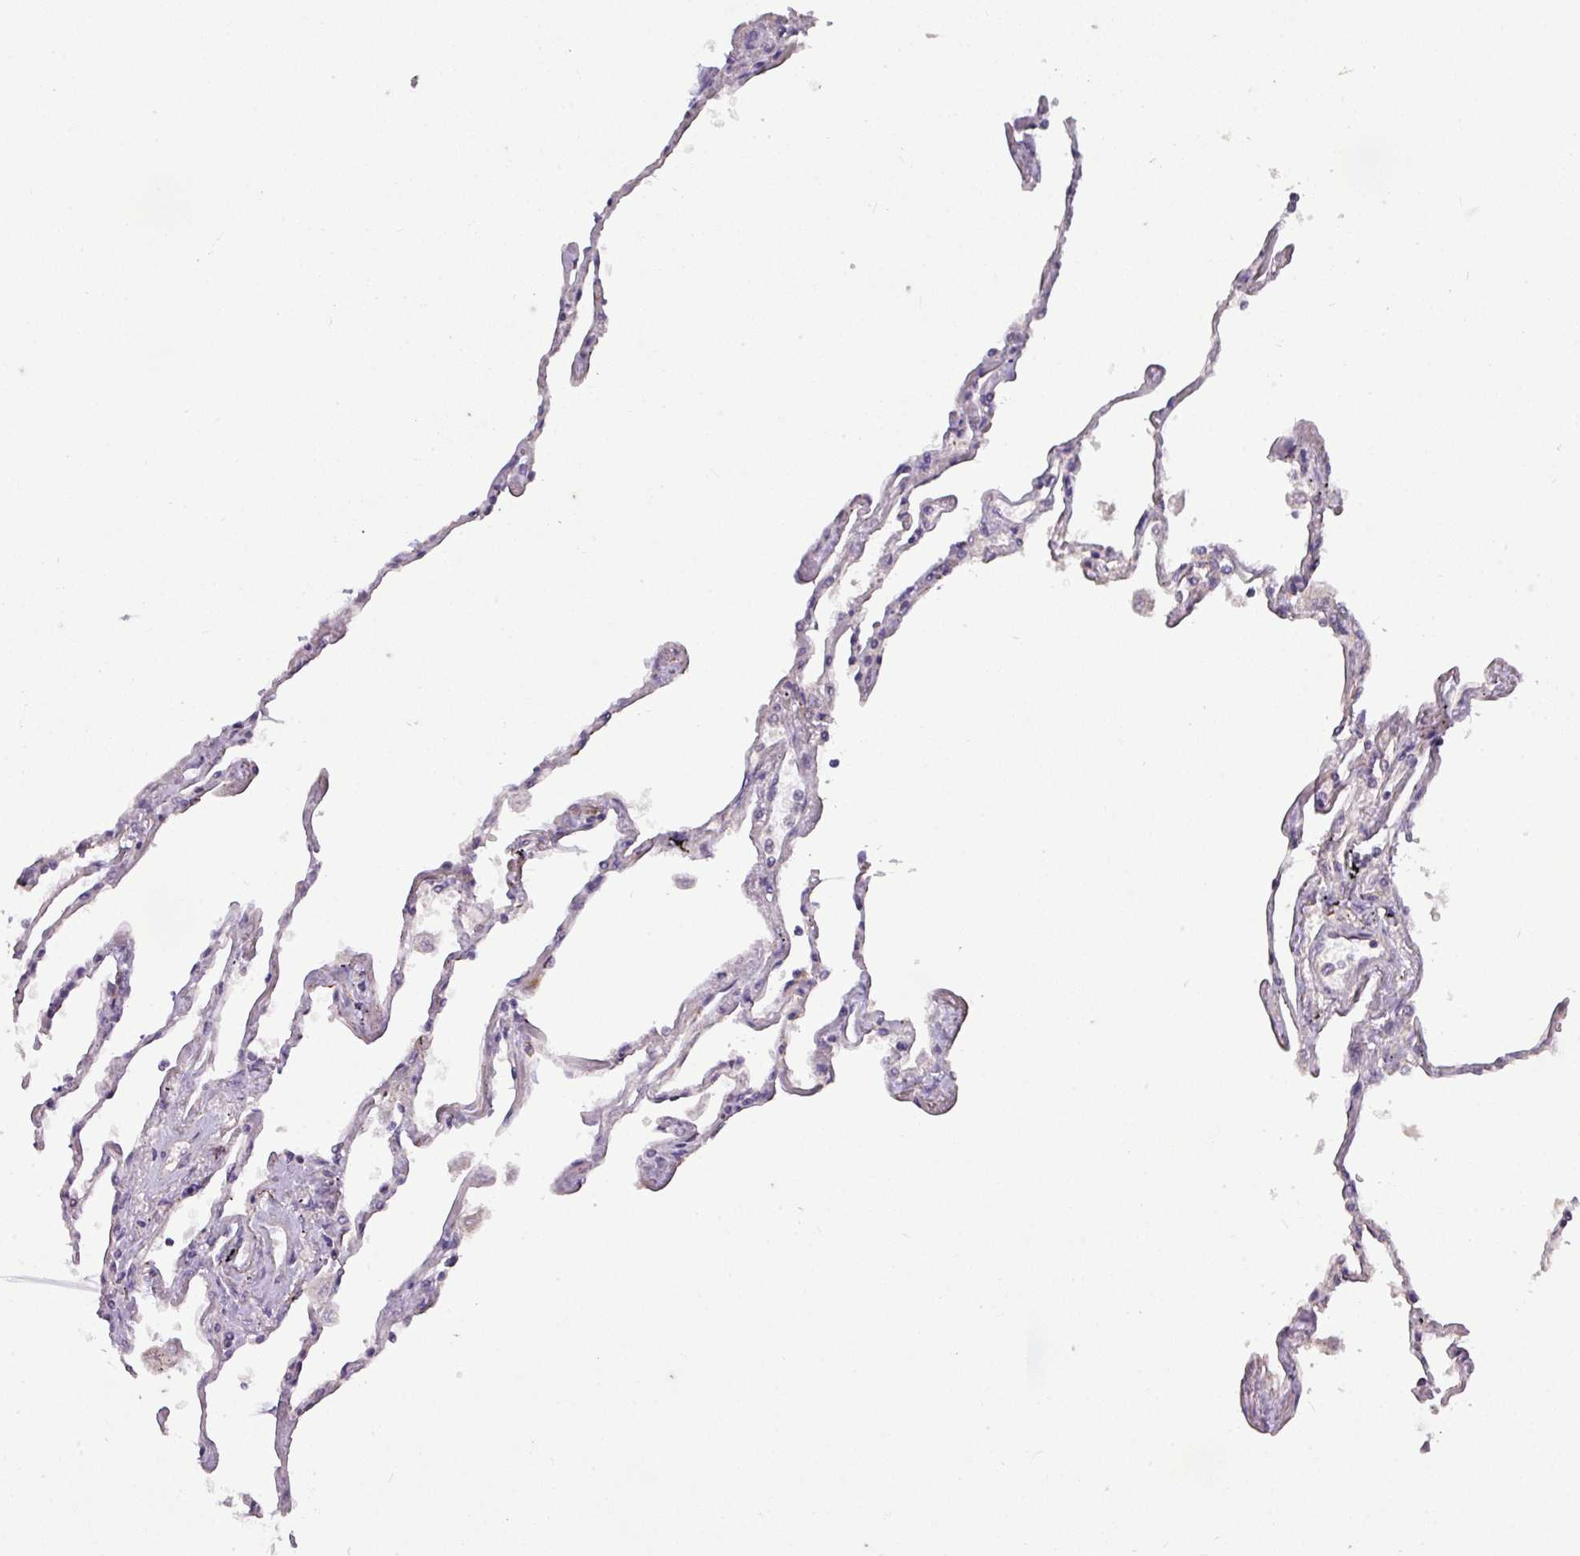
{"staining": {"intensity": "negative", "quantity": "none", "location": "none"}, "tissue": "lung", "cell_type": "Alveolar cells", "image_type": "normal", "snomed": [{"axis": "morphology", "description": "Normal tissue, NOS"}, {"axis": "topography", "description": "Lung"}], "caption": "The micrograph displays no significant expression in alveolar cells of lung. (DAB (3,3'-diaminobenzidine) immunohistochemistry (IHC) with hematoxylin counter stain).", "gene": "ZNF35", "patient": {"sex": "female", "age": 67}}